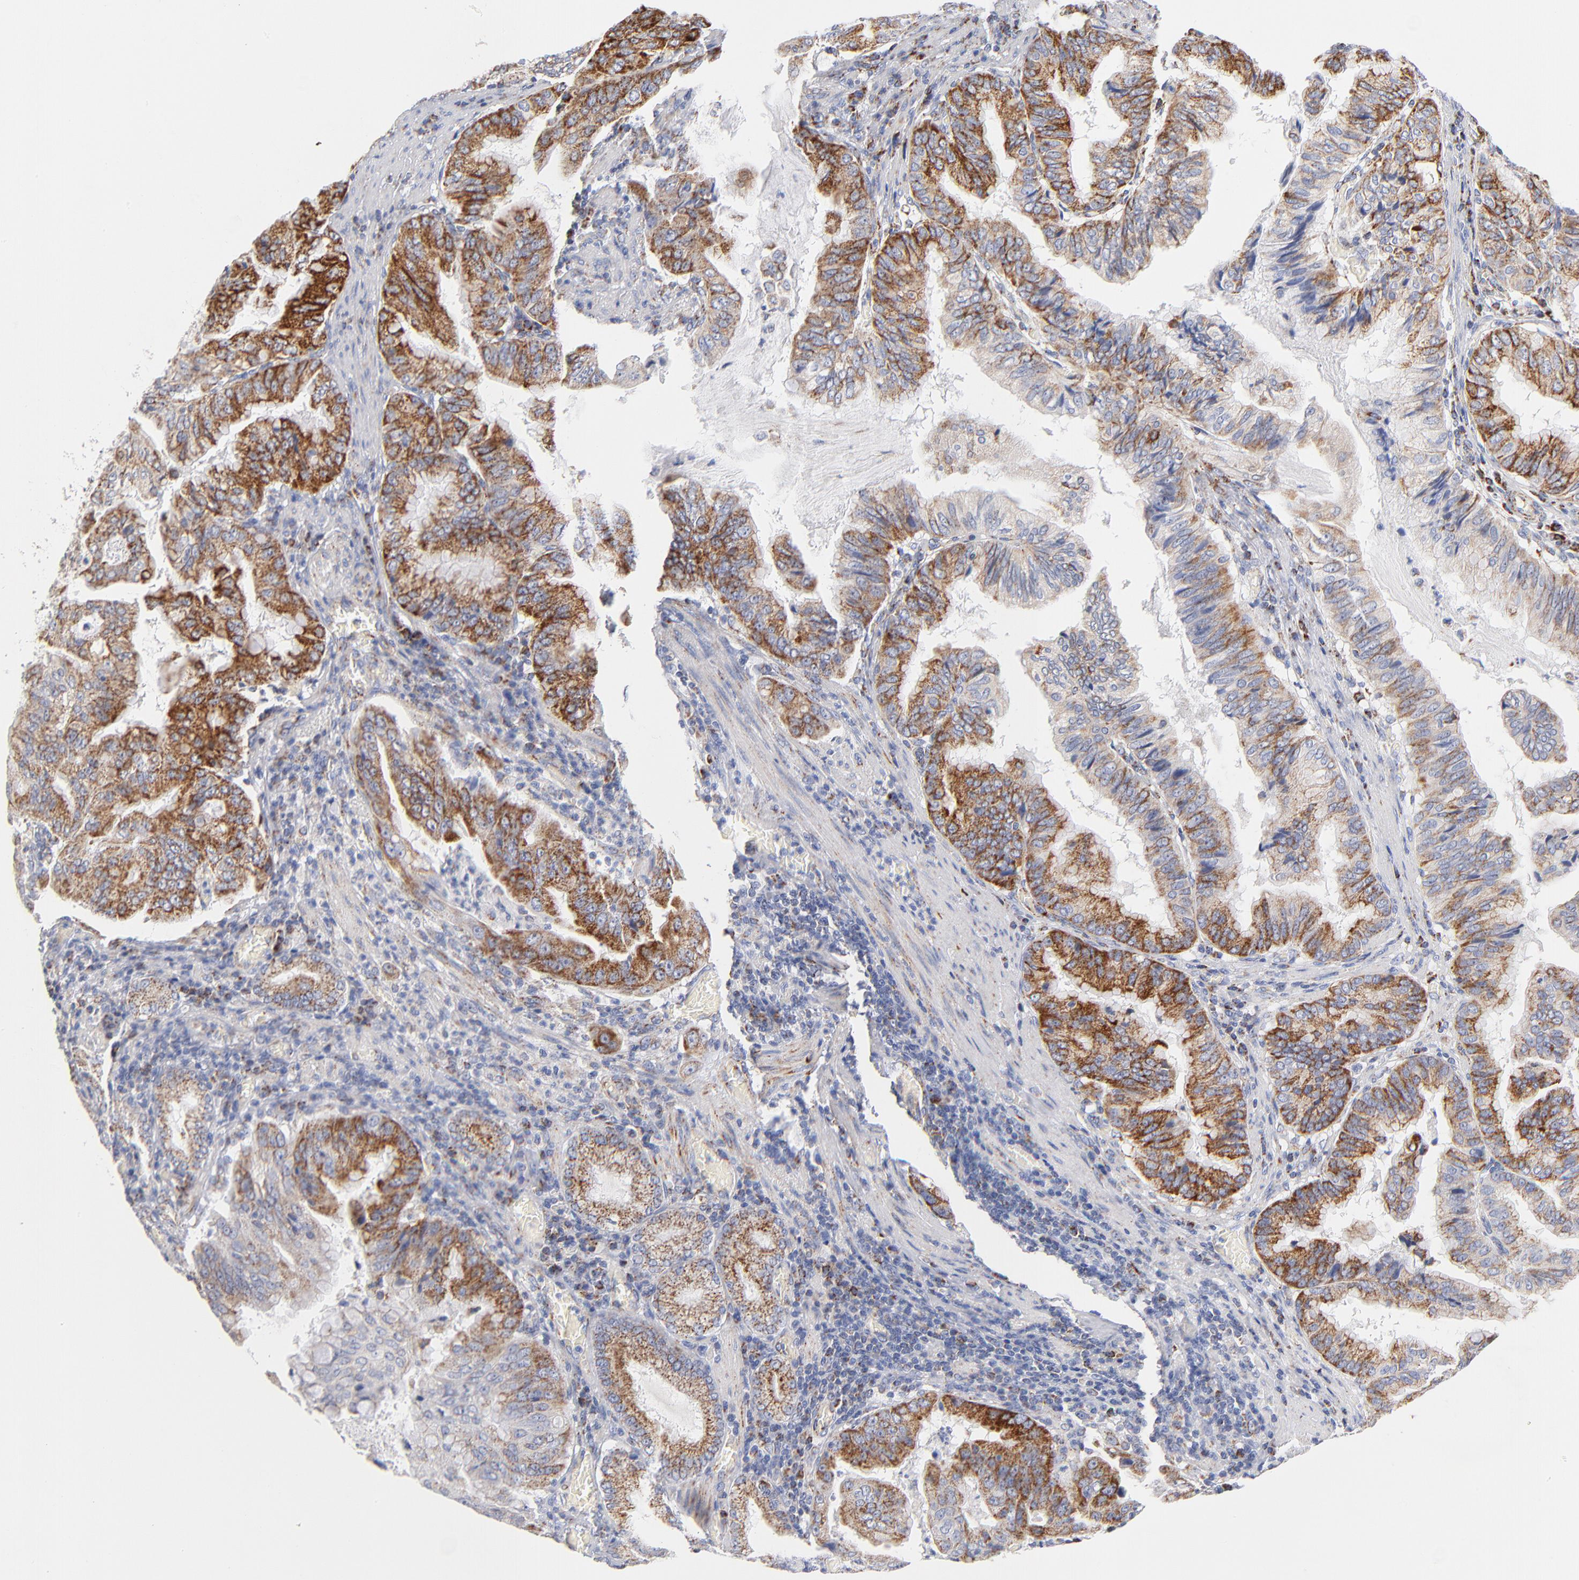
{"staining": {"intensity": "moderate", "quantity": ">75%", "location": "cytoplasmic/membranous"}, "tissue": "stomach cancer", "cell_type": "Tumor cells", "image_type": "cancer", "snomed": [{"axis": "morphology", "description": "Adenocarcinoma, NOS"}, {"axis": "topography", "description": "Stomach, upper"}], "caption": "Moderate cytoplasmic/membranous expression for a protein is identified in approximately >75% of tumor cells of stomach cancer using IHC.", "gene": "DLAT", "patient": {"sex": "male", "age": 80}}